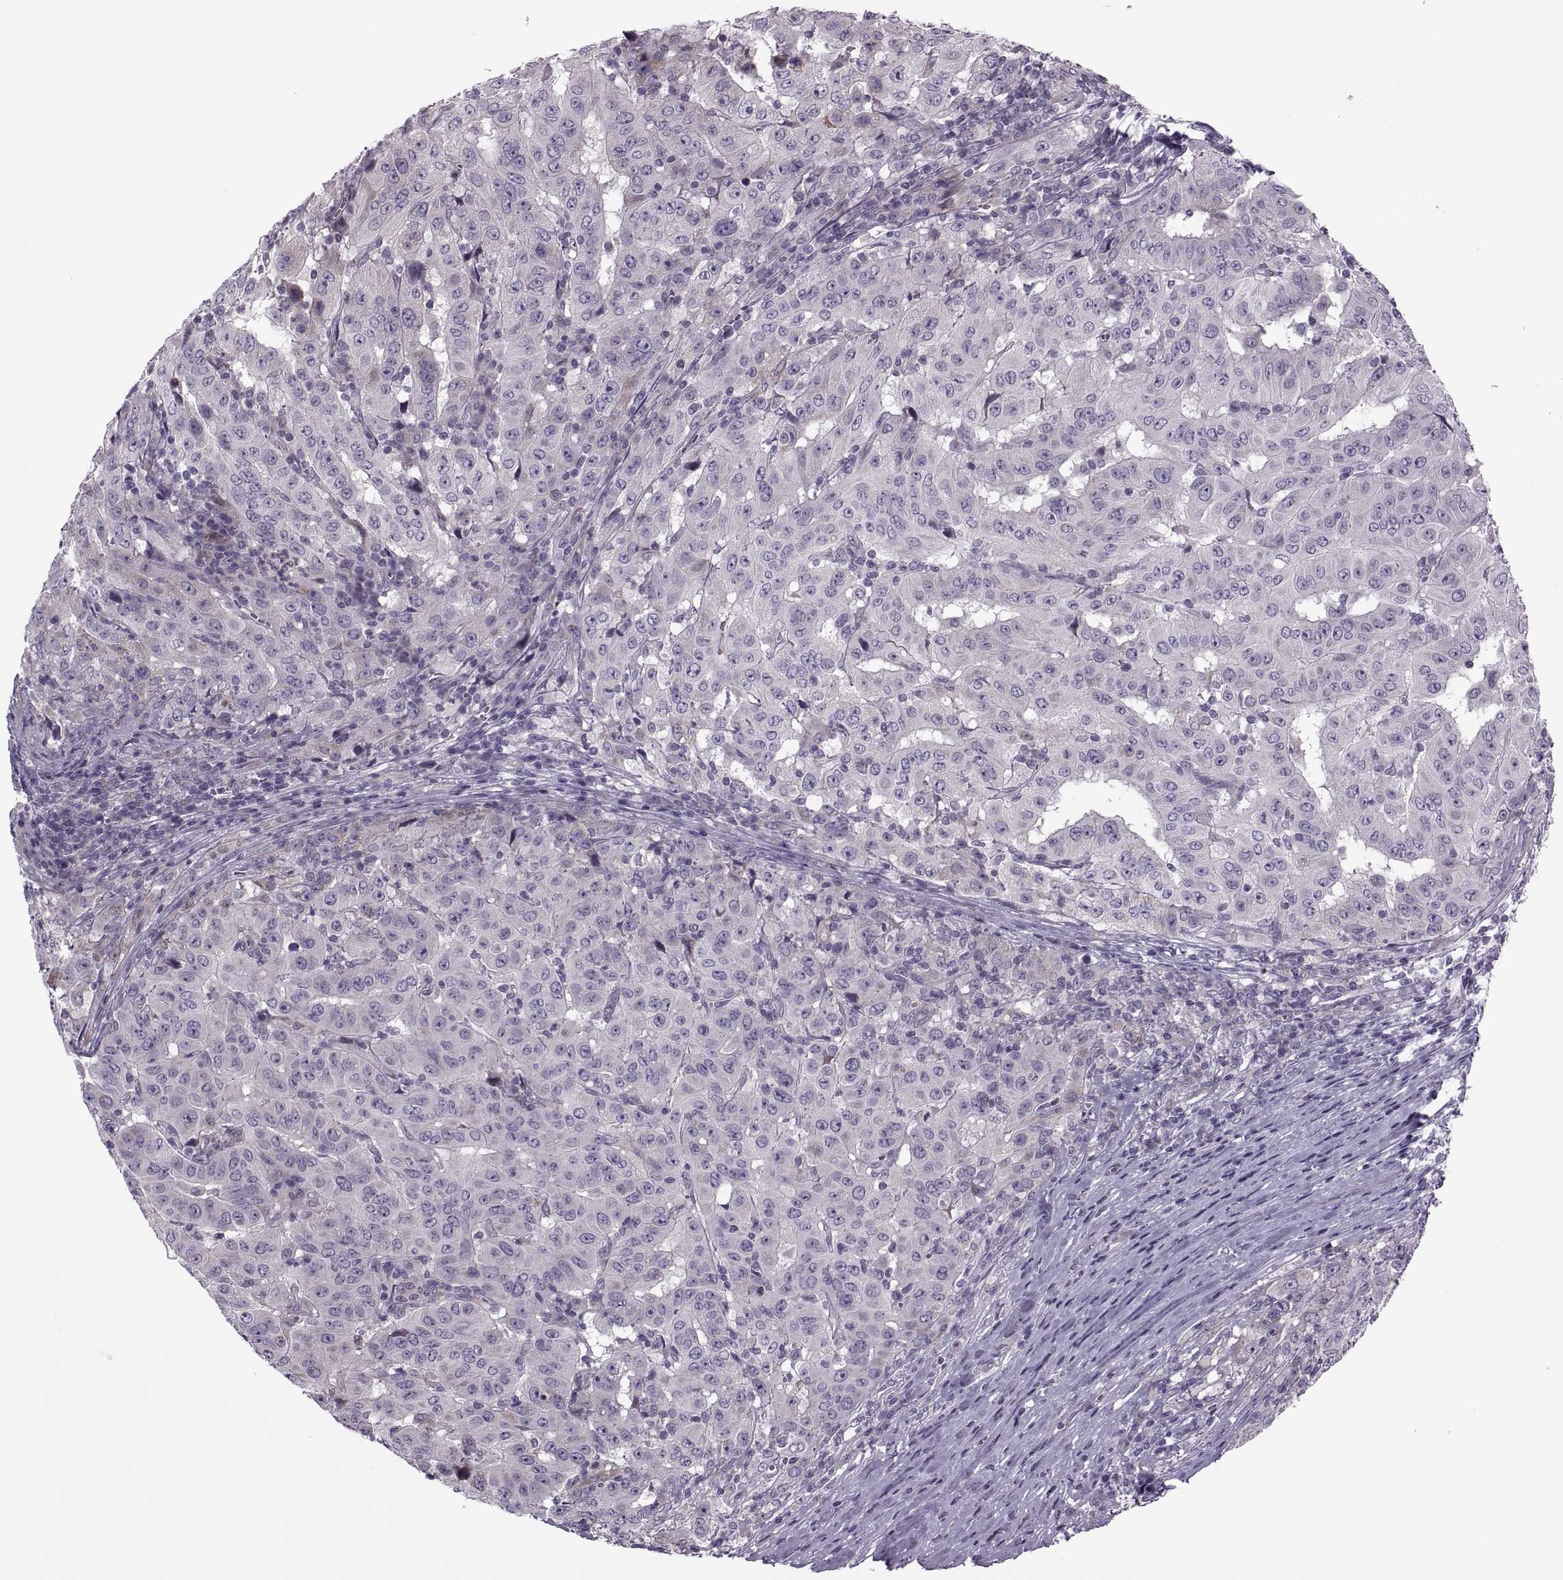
{"staining": {"intensity": "negative", "quantity": "none", "location": "none"}, "tissue": "pancreatic cancer", "cell_type": "Tumor cells", "image_type": "cancer", "snomed": [{"axis": "morphology", "description": "Adenocarcinoma, NOS"}, {"axis": "topography", "description": "Pancreas"}], "caption": "The IHC image has no significant staining in tumor cells of pancreatic cancer tissue.", "gene": "ODF3", "patient": {"sex": "male", "age": 63}}